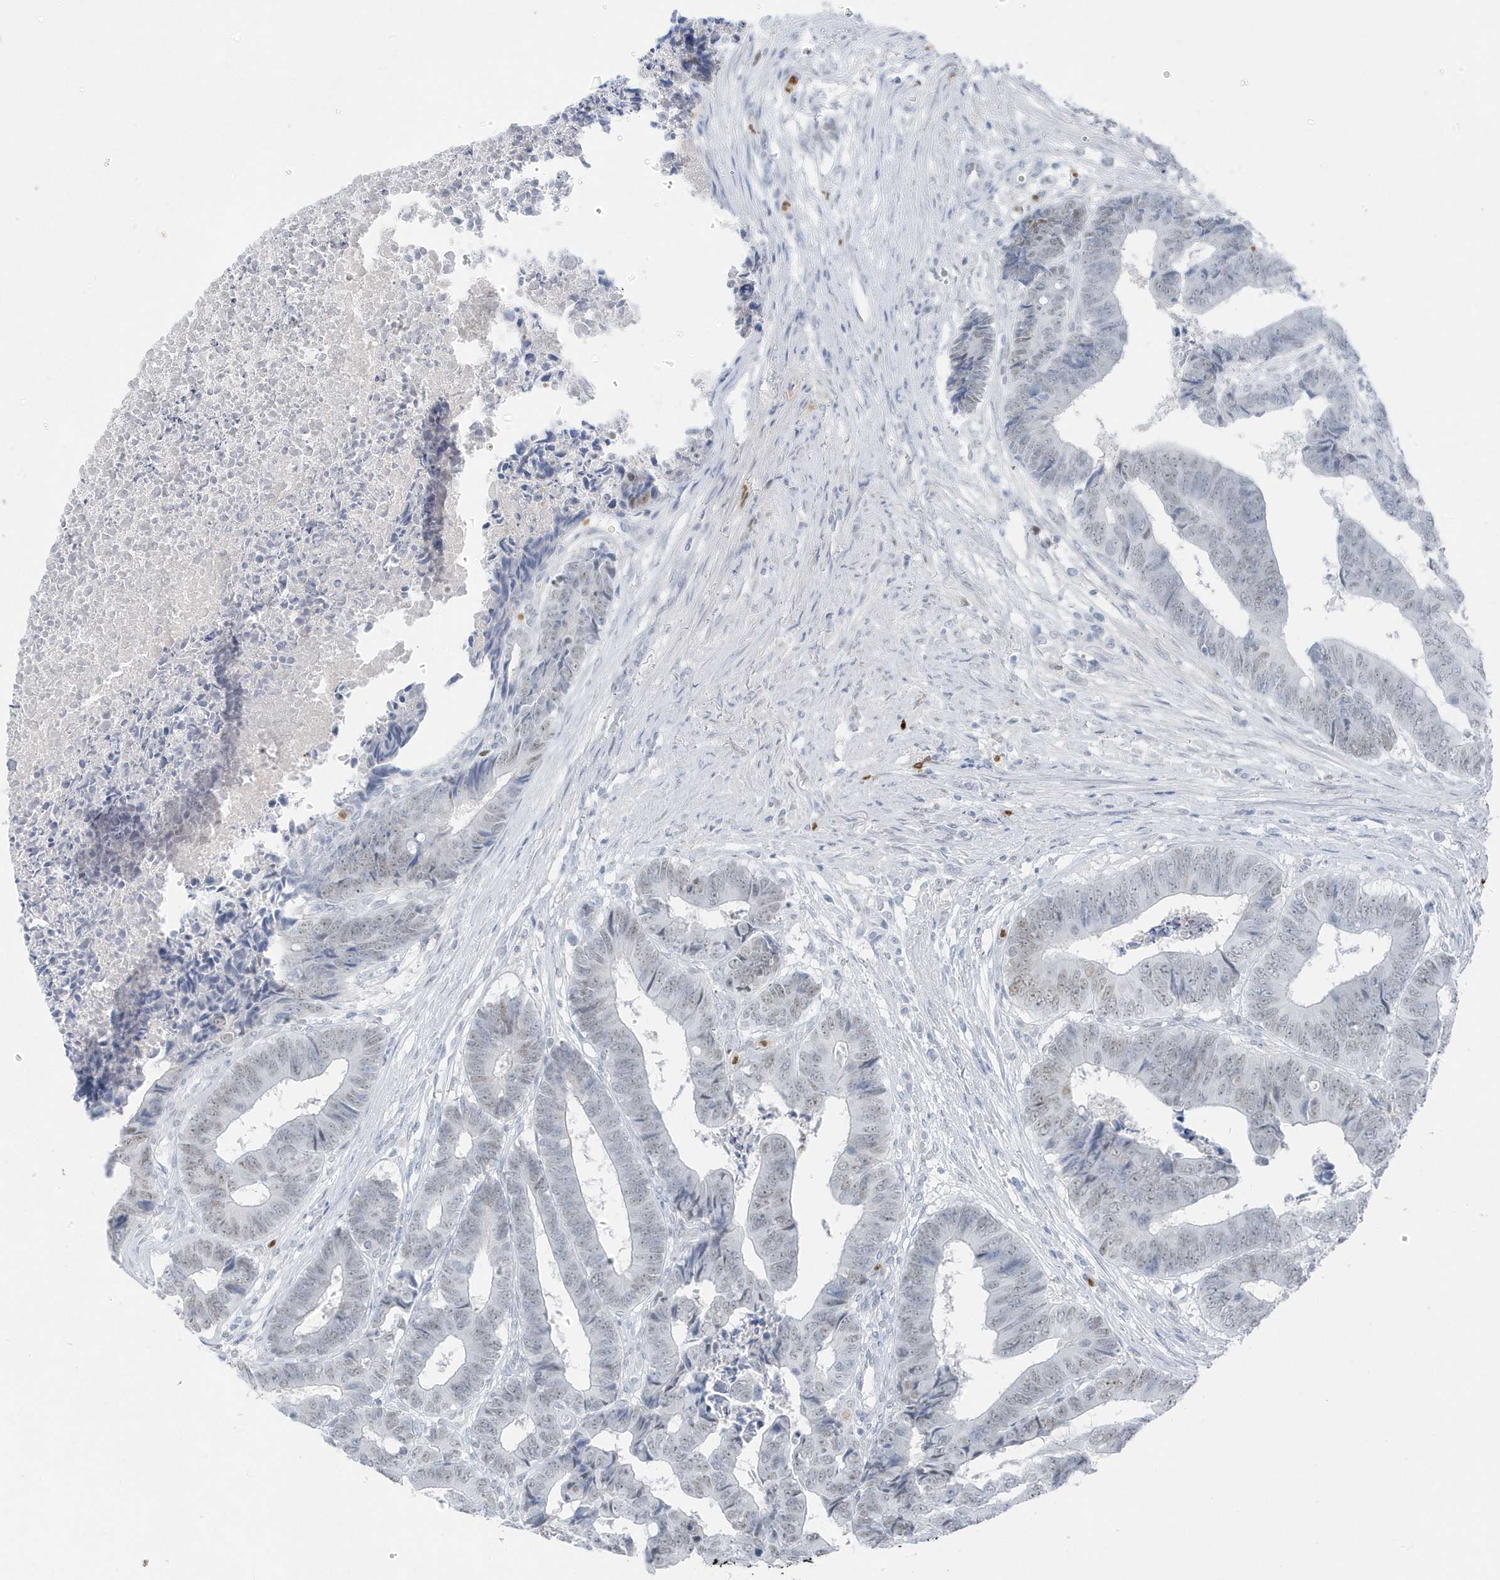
{"staining": {"intensity": "weak", "quantity": "<25%", "location": "nuclear"}, "tissue": "colorectal cancer", "cell_type": "Tumor cells", "image_type": "cancer", "snomed": [{"axis": "morphology", "description": "Adenocarcinoma, NOS"}, {"axis": "topography", "description": "Rectum"}], "caption": "Tumor cells show no significant staining in colorectal adenocarcinoma. Nuclei are stained in blue.", "gene": "SMIM34", "patient": {"sex": "male", "age": 84}}